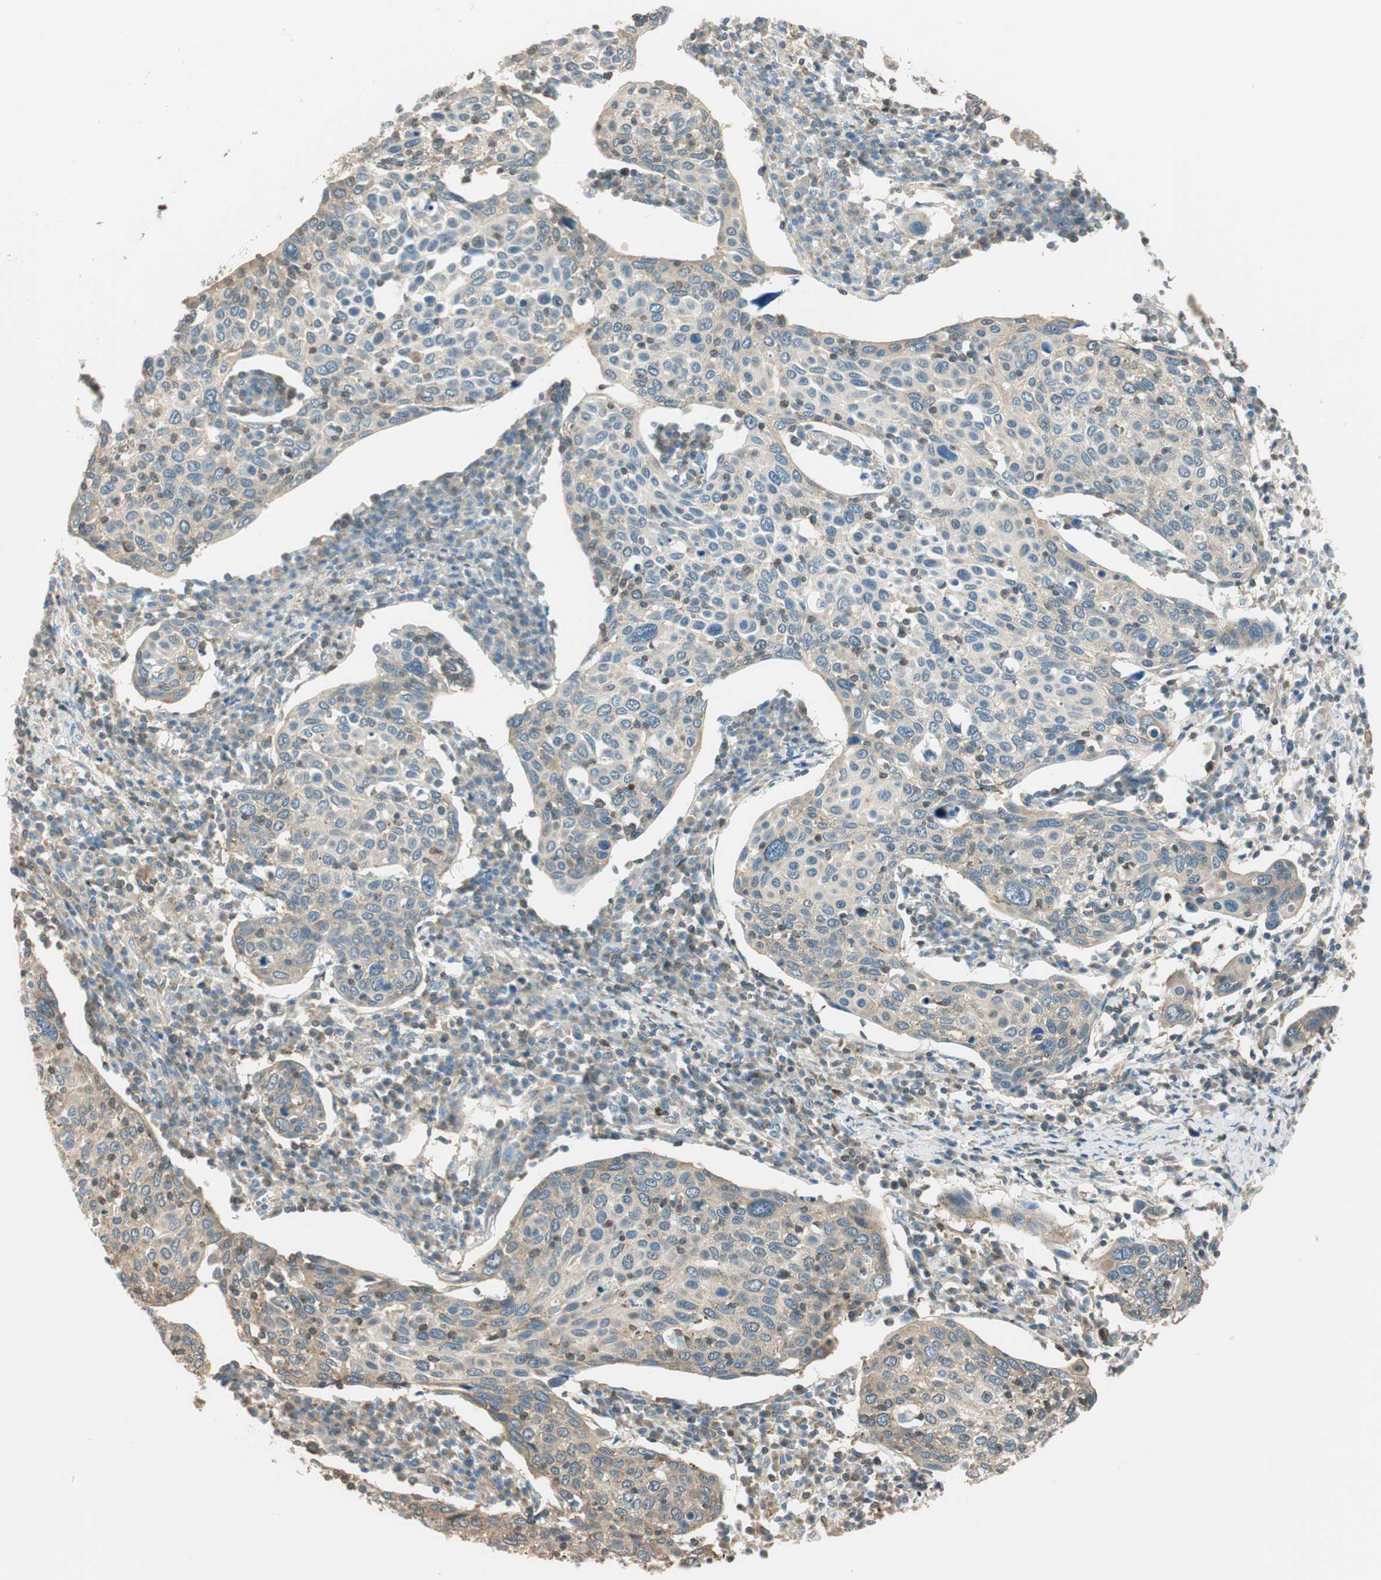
{"staining": {"intensity": "weak", "quantity": "25%-75%", "location": "cytoplasmic/membranous"}, "tissue": "cervical cancer", "cell_type": "Tumor cells", "image_type": "cancer", "snomed": [{"axis": "morphology", "description": "Squamous cell carcinoma, NOS"}, {"axis": "topography", "description": "Cervix"}], "caption": "Brown immunohistochemical staining in human cervical cancer displays weak cytoplasmic/membranous staining in about 25%-75% of tumor cells.", "gene": "PI4K2B", "patient": {"sex": "female", "age": 40}}